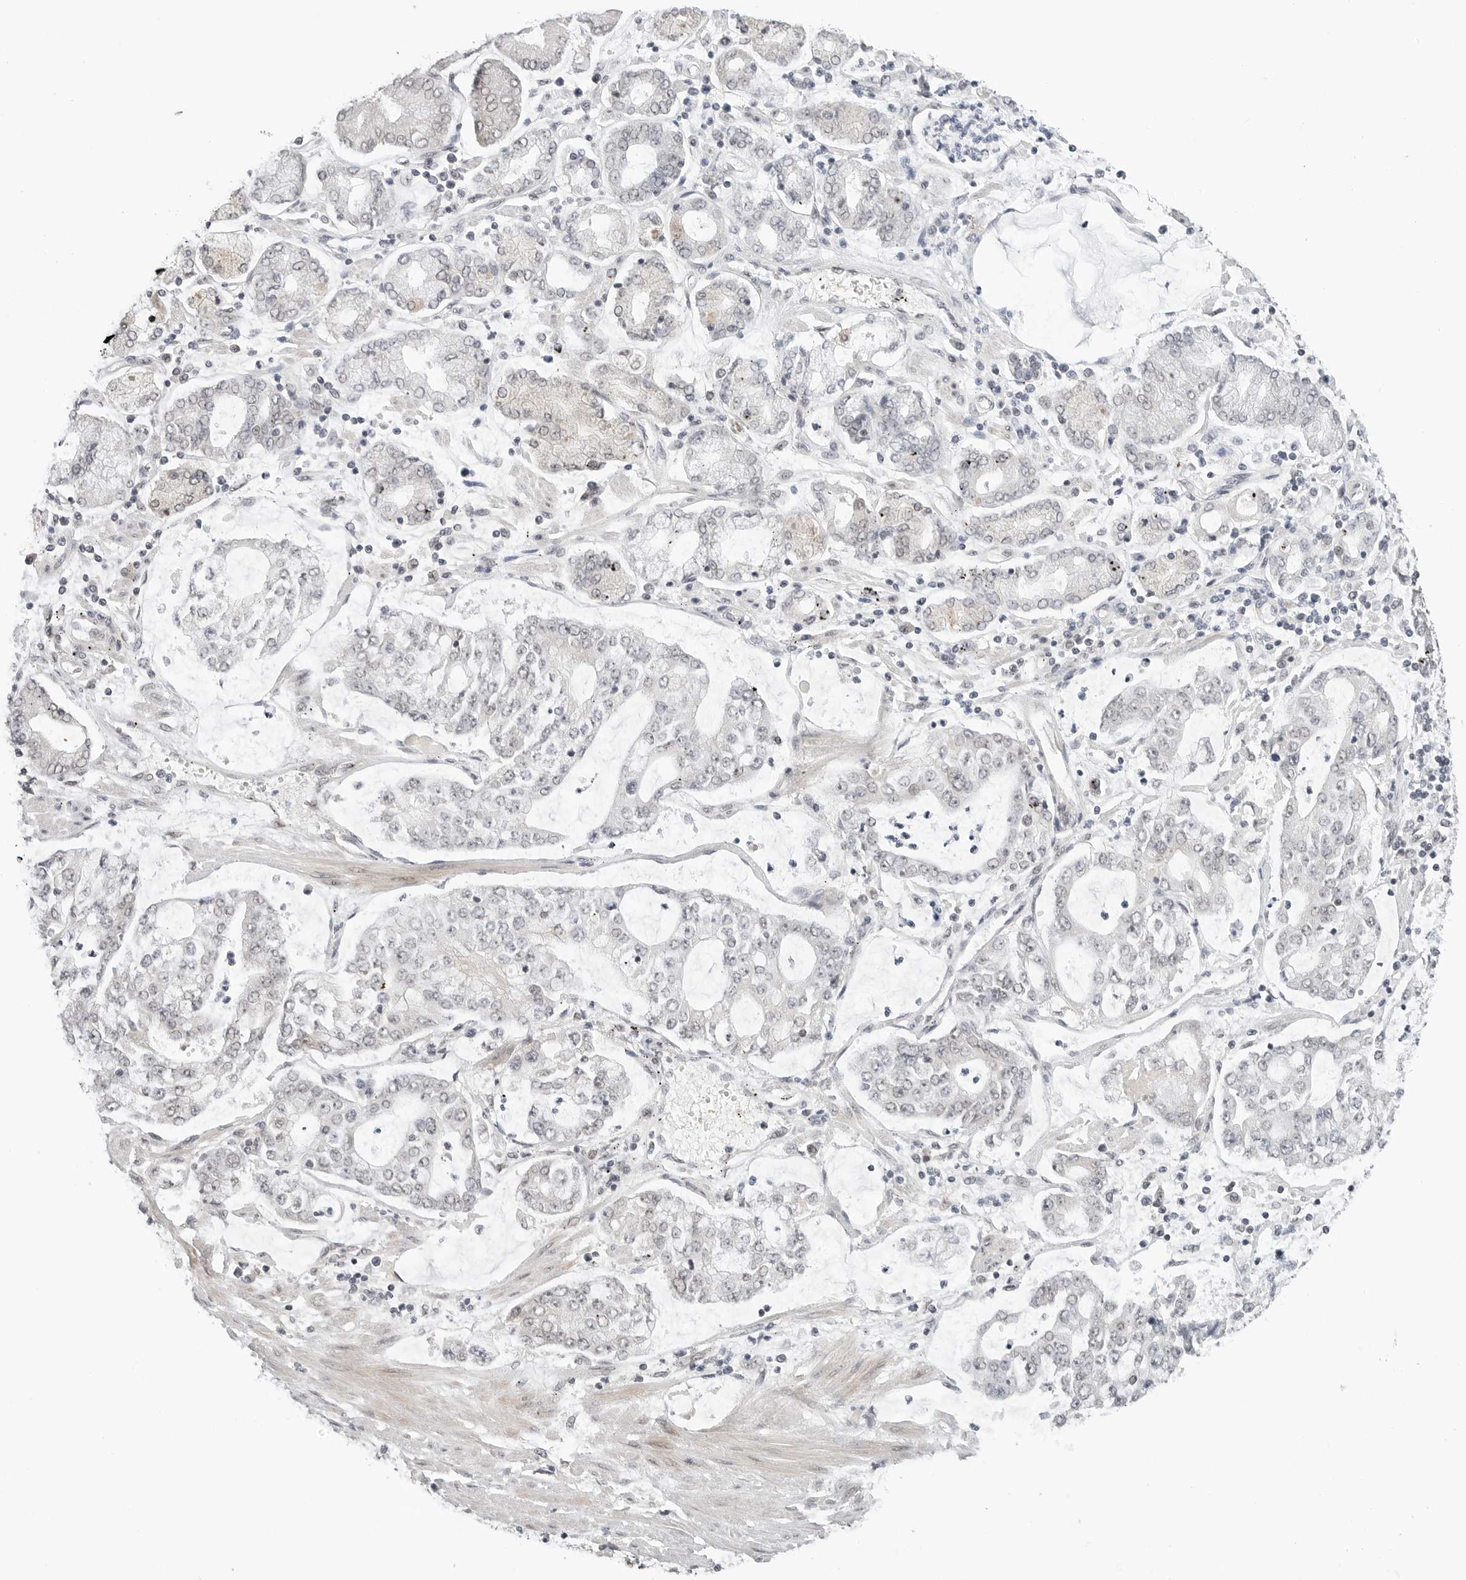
{"staining": {"intensity": "negative", "quantity": "none", "location": "none"}, "tissue": "stomach cancer", "cell_type": "Tumor cells", "image_type": "cancer", "snomed": [{"axis": "morphology", "description": "Adenocarcinoma, NOS"}, {"axis": "topography", "description": "Stomach"}], "caption": "DAB (3,3'-diaminobenzidine) immunohistochemical staining of adenocarcinoma (stomach) shows no significant positivity in tumor cells.", "gene": "TSEN2", "patient": {"sex": "male", "age": 76}}